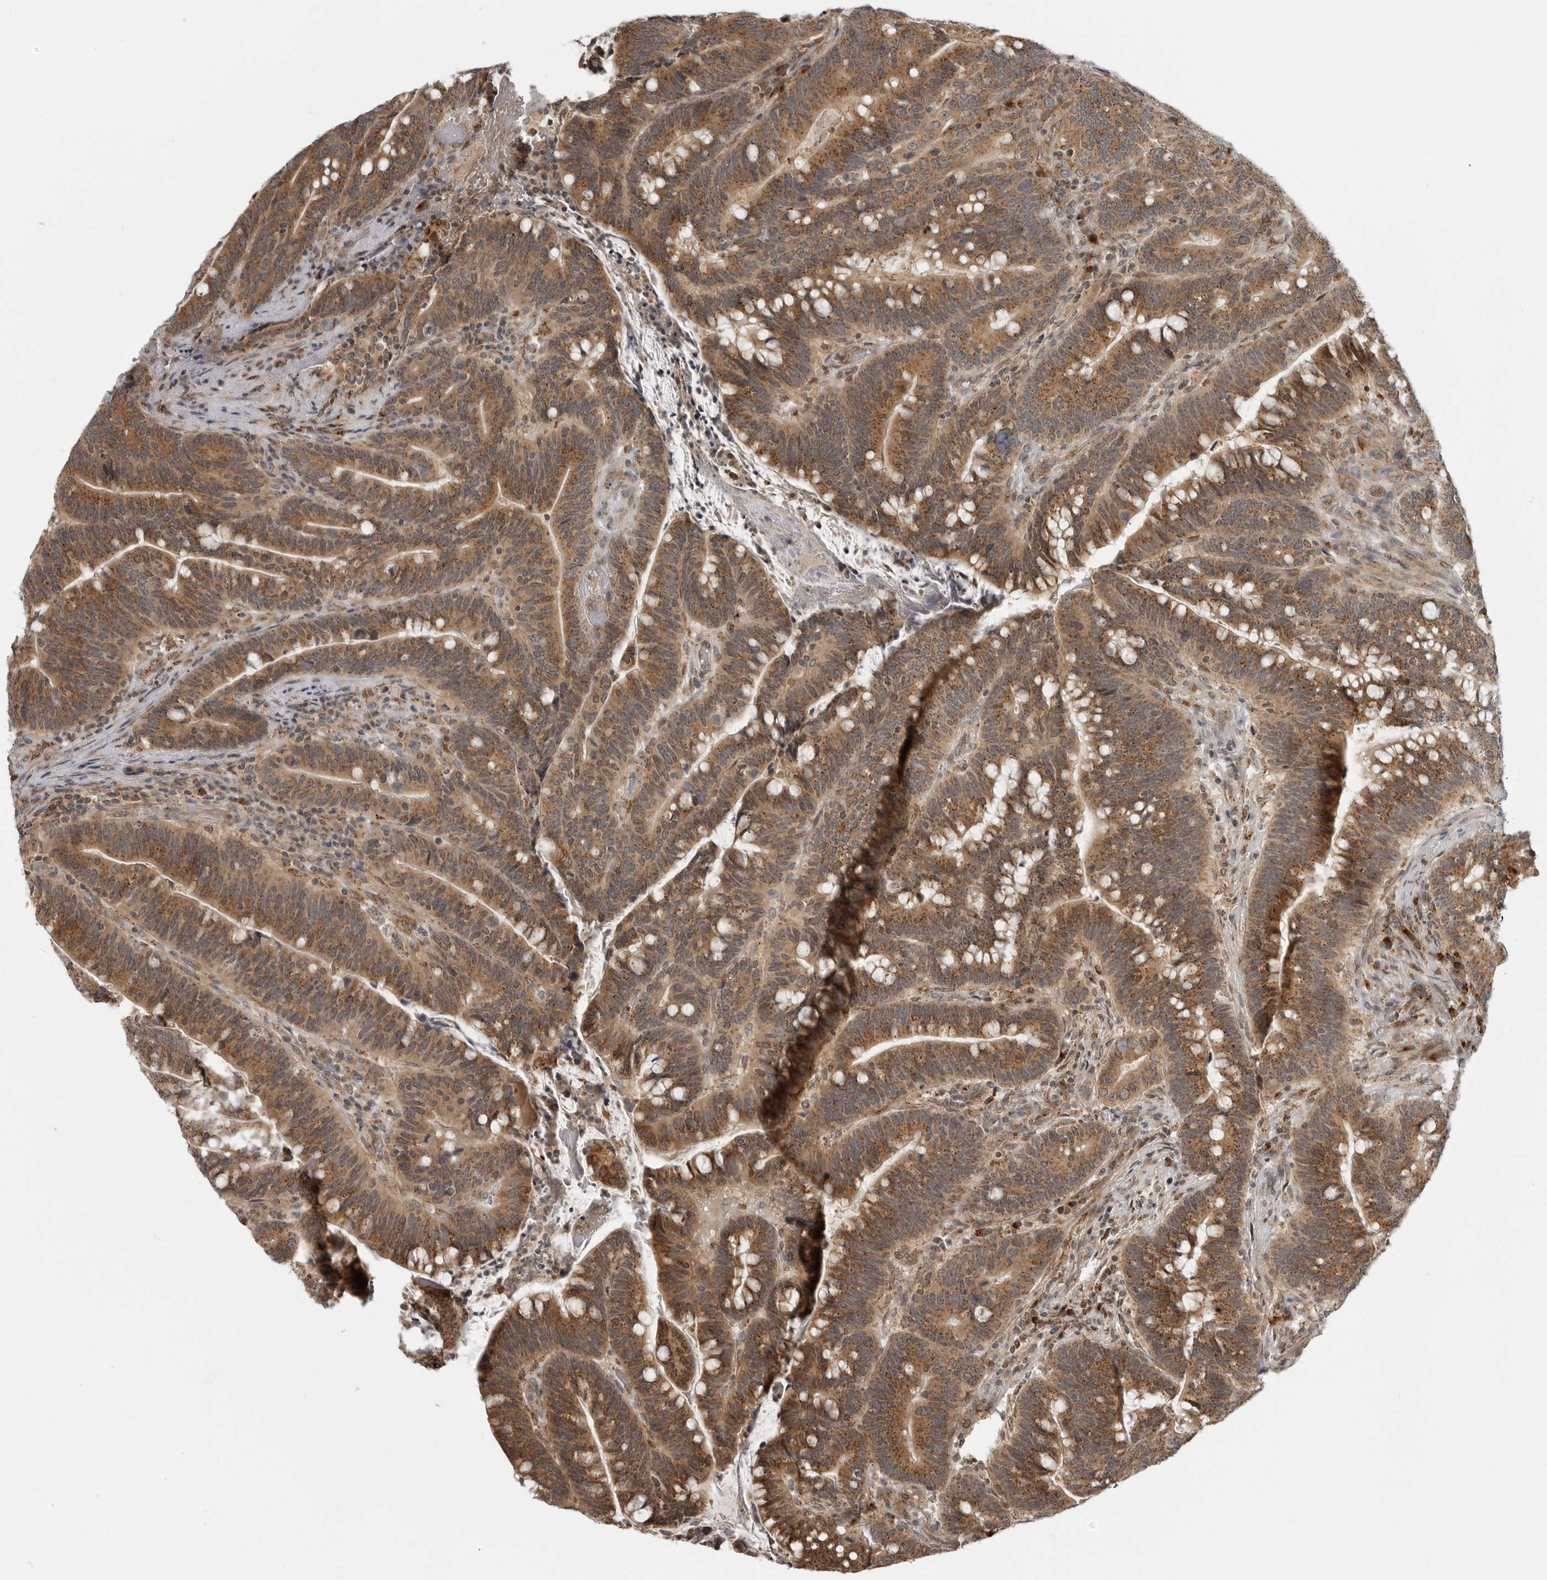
{"staining": {"intensity": "moderate", "quantity": ">75%", "location": "cytoplasmic/membranous"}, "tissue": "colorectal cancer", "cell_type": "Tumor cells", "image_type": "cancer", "snomed": [{"axis": "morphology", "description": "Adenocarcinoma, NOS"}, {"axis": "topography", "description": "Colon"}], "caption": "DAB immunohistochemical staining of adenocarcinoma (colorectal) shows moderate cytoplasmic/membranous protein expression in about >75% of tumor cells. Immunohistochemistry (ihc) stains the protein in brown and the nuclei are stained blue.", "gene": "COPA", "patient": {"sex": "female", "age": 66}}